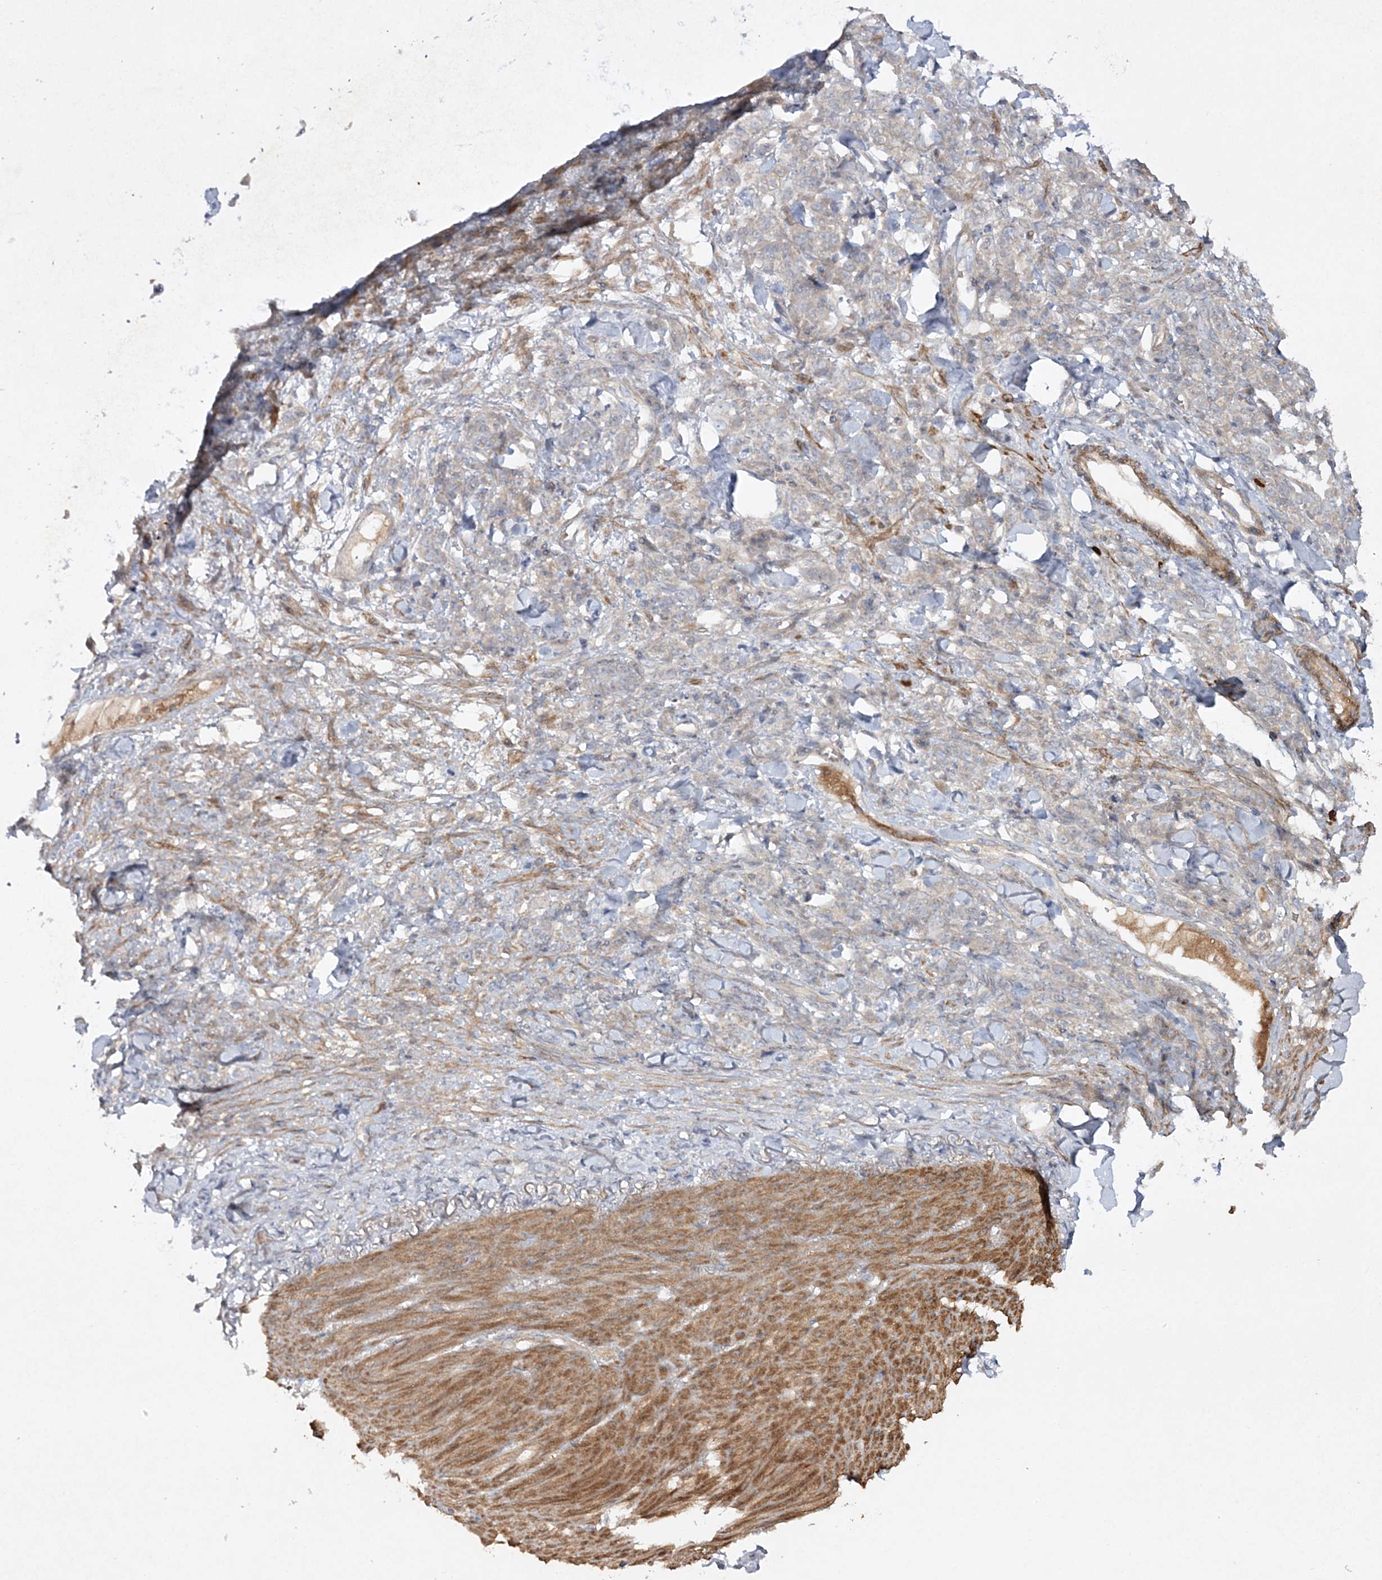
{"staining": {"intensity": "negative", "quantity": "none", "location": "none"}, "tissue": "stomach cancer", "cell_type": "Tumor cells", "image_type": "cancer", "snomed": [{"axis": "morphology", "description": "Normal tissue, NOS"}, {"axis": "morphology", "description": "Adenocarcinoma, NOS"}, {"axis": "topography", "description": "Stomach"}], "caption": "Immunohistochemistry histopathology image of neoplastic tissue: stomach cancer (adenocarcinoma) stained with DAB demonstrates no significant protein expression in tumor cells.", "gene": "MOCS2", "patient": {"sex": "male", "age": 82}}